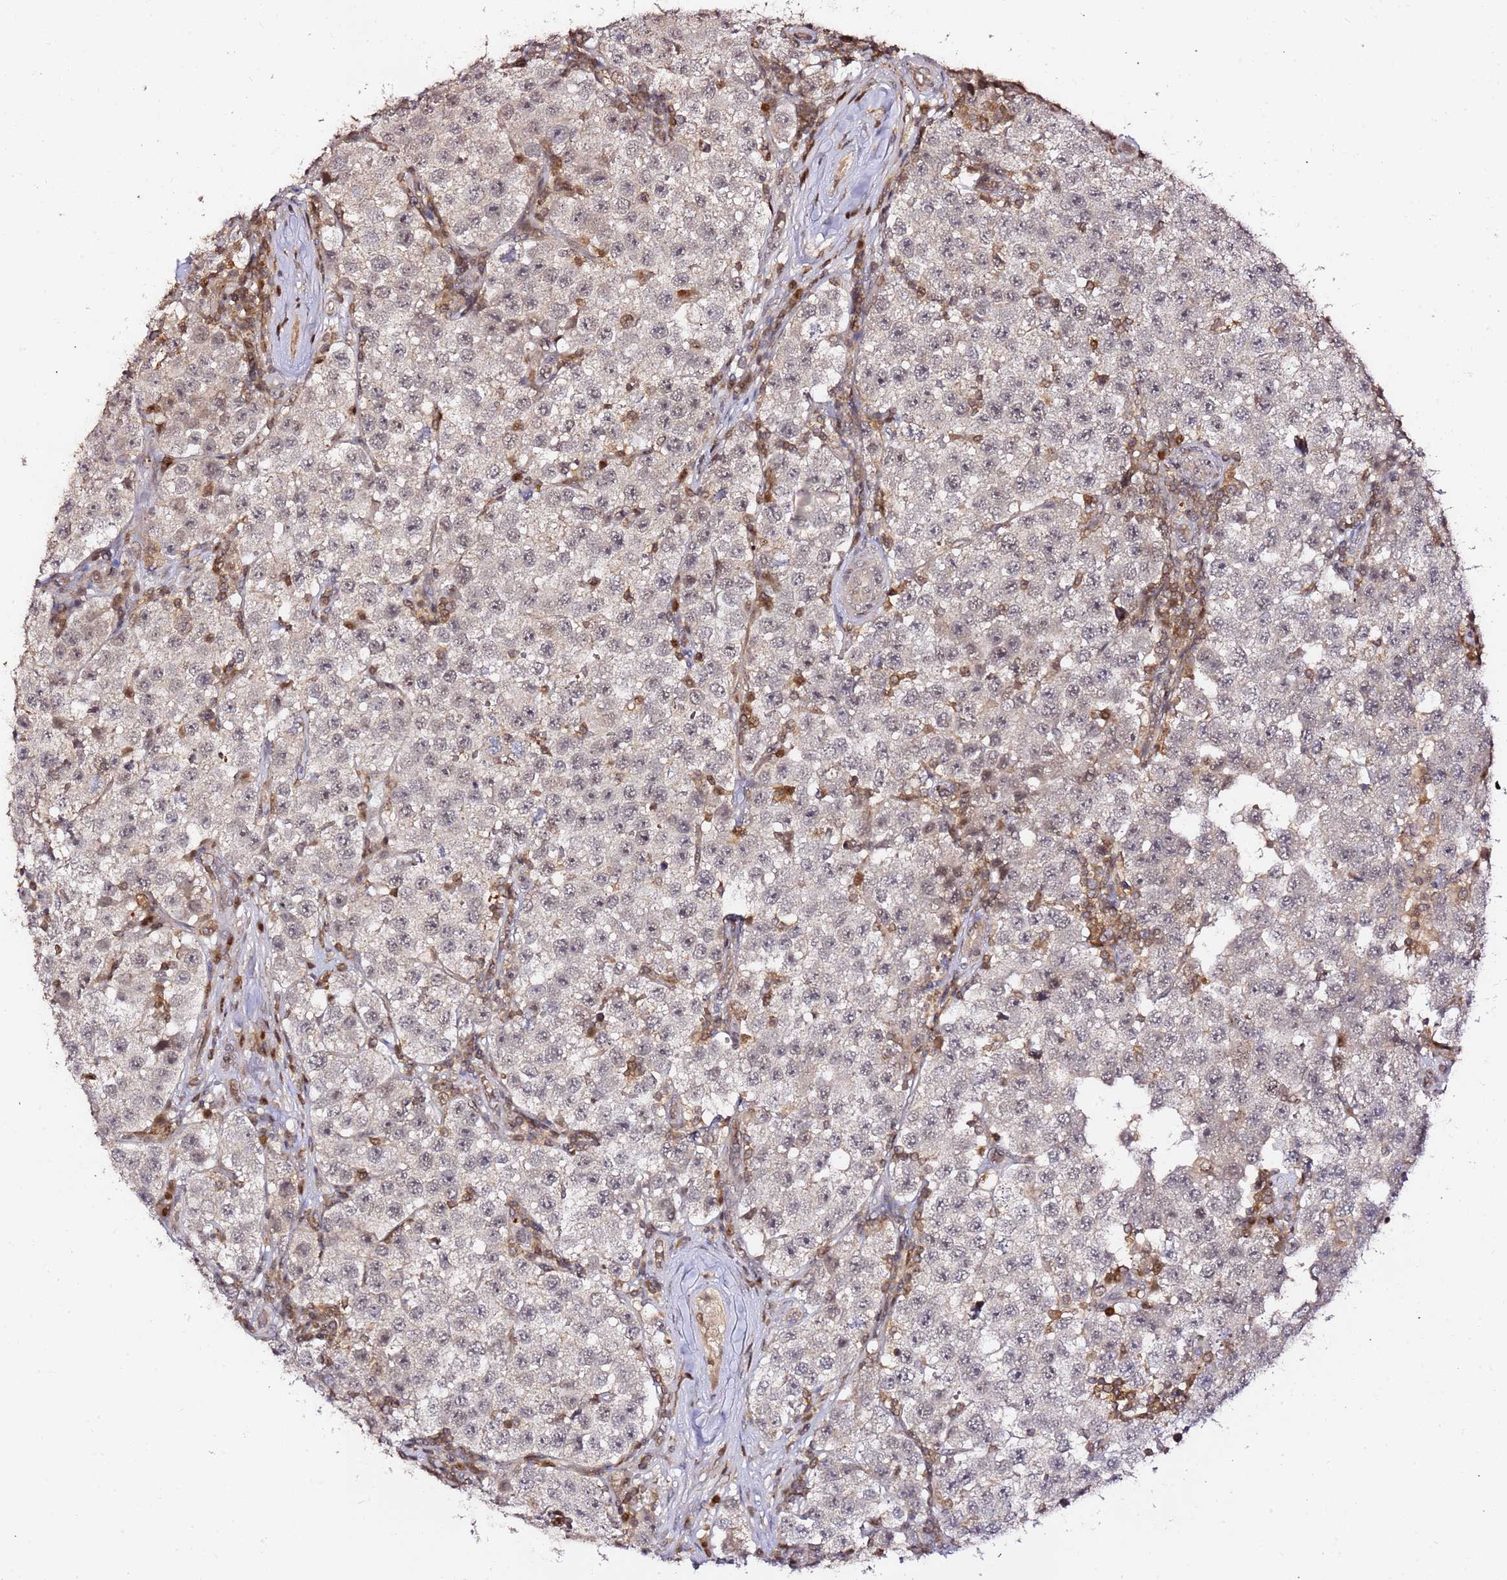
{"staining": {"intensity": "negative", "quantity": "none", "location": "none"}, "tissue": "testis cancer", "cell_type": "Tumor cells", "image_type": "cancer", "snomed": [{"axis": "morphology", "description": "Seminoma, NOS"}, {"axis": "topography", "description": "Testis"}], "caption": "Tumor cells show no significant protein expression in testis cancer.", "gene": "OR5V1", "patient": {"sex": "male", "age": 34}}